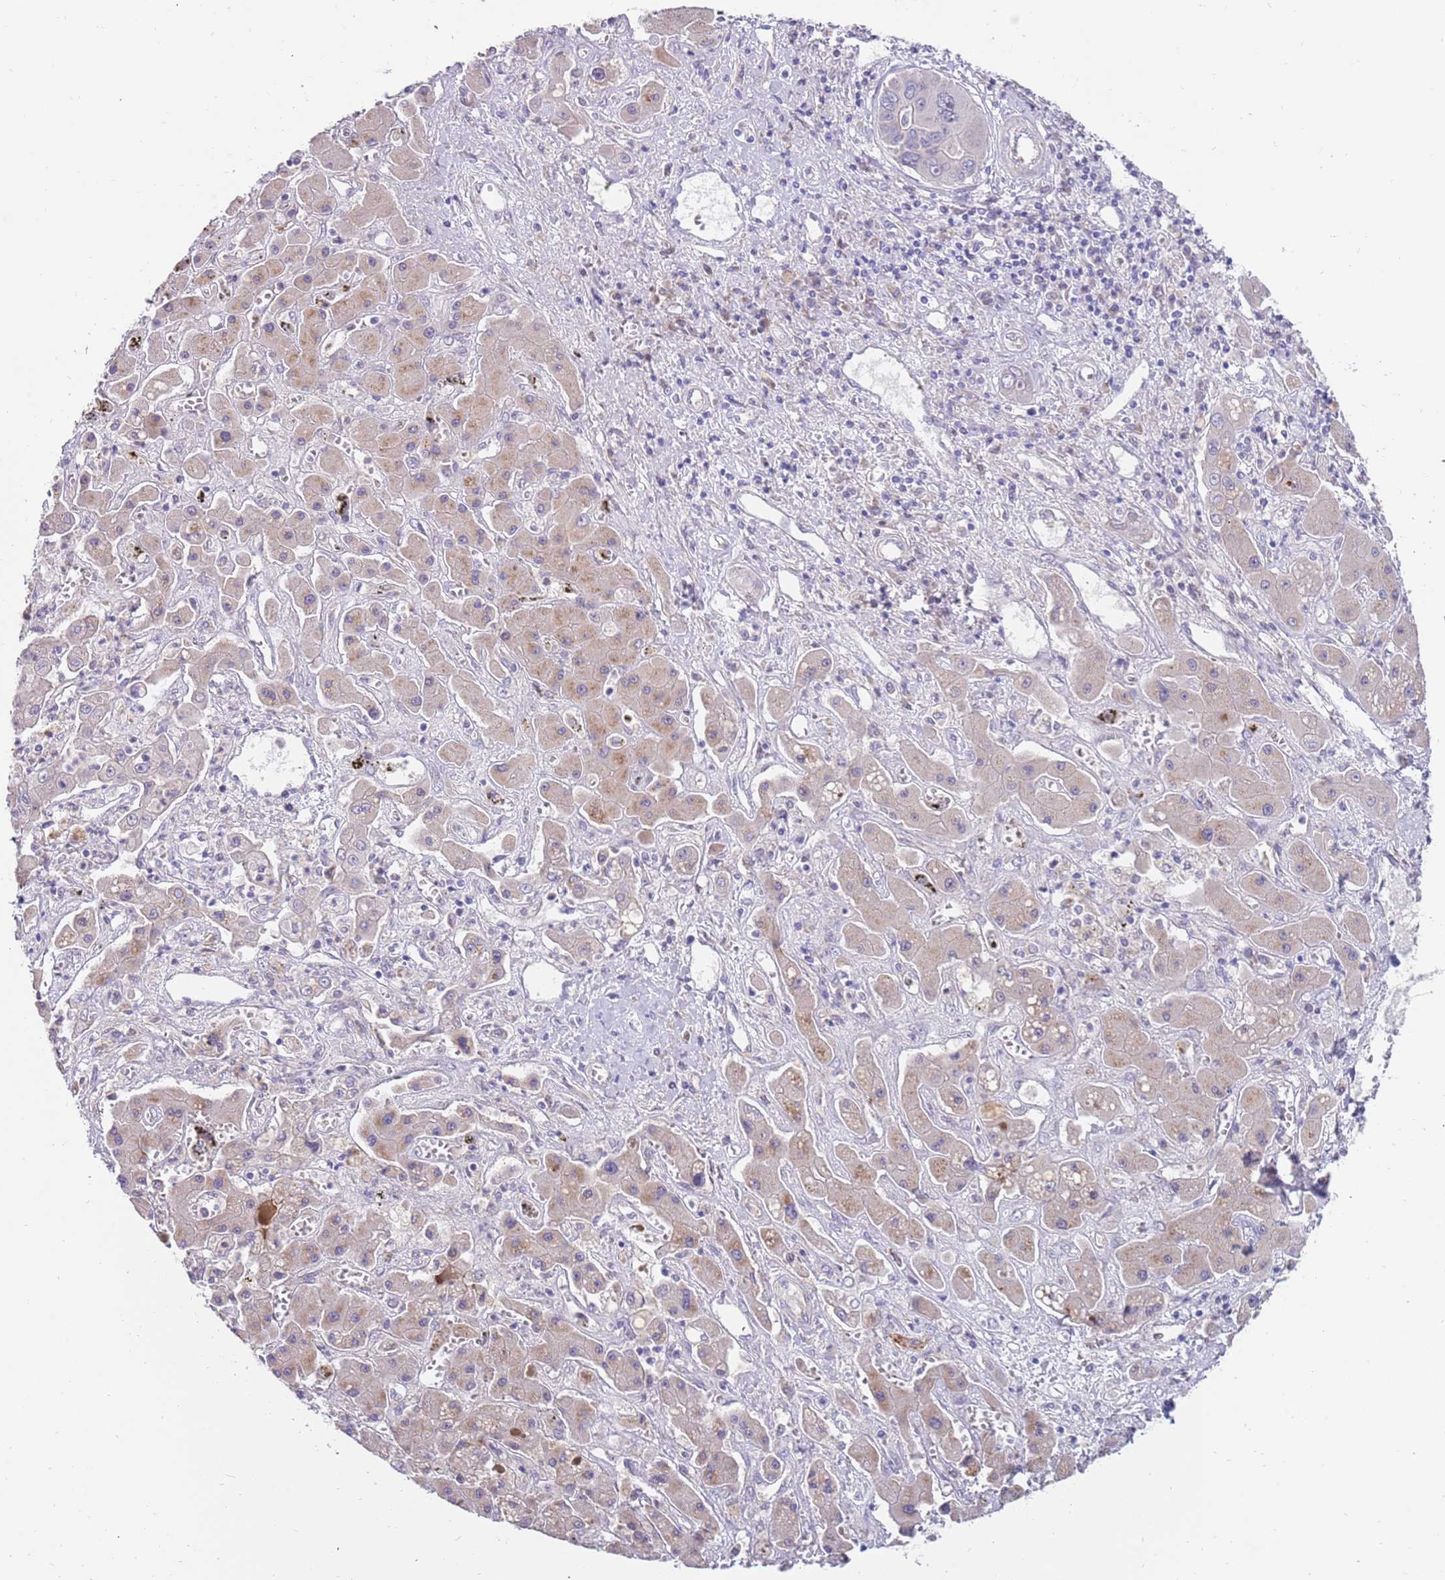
{"staining": {"intensity": "negative", "quantity": "none", "location": "none"}, "tissue": "liver cancer", "cell_type": "Tumor cells", "image_type": "cancer", "snomed": [{"axis": "morphology", "description": "Cholangiocarcinoma"}, {"axis": "topography", "description": "Liver"}], "caption": "A high-resolution image shows immunohistochemistry staining of liver cholangiocarcinoma, which exhibits no significant expression in tumor cells.", "gene": "ZNF746", "patient": {"sex": "male", "age": 67}}